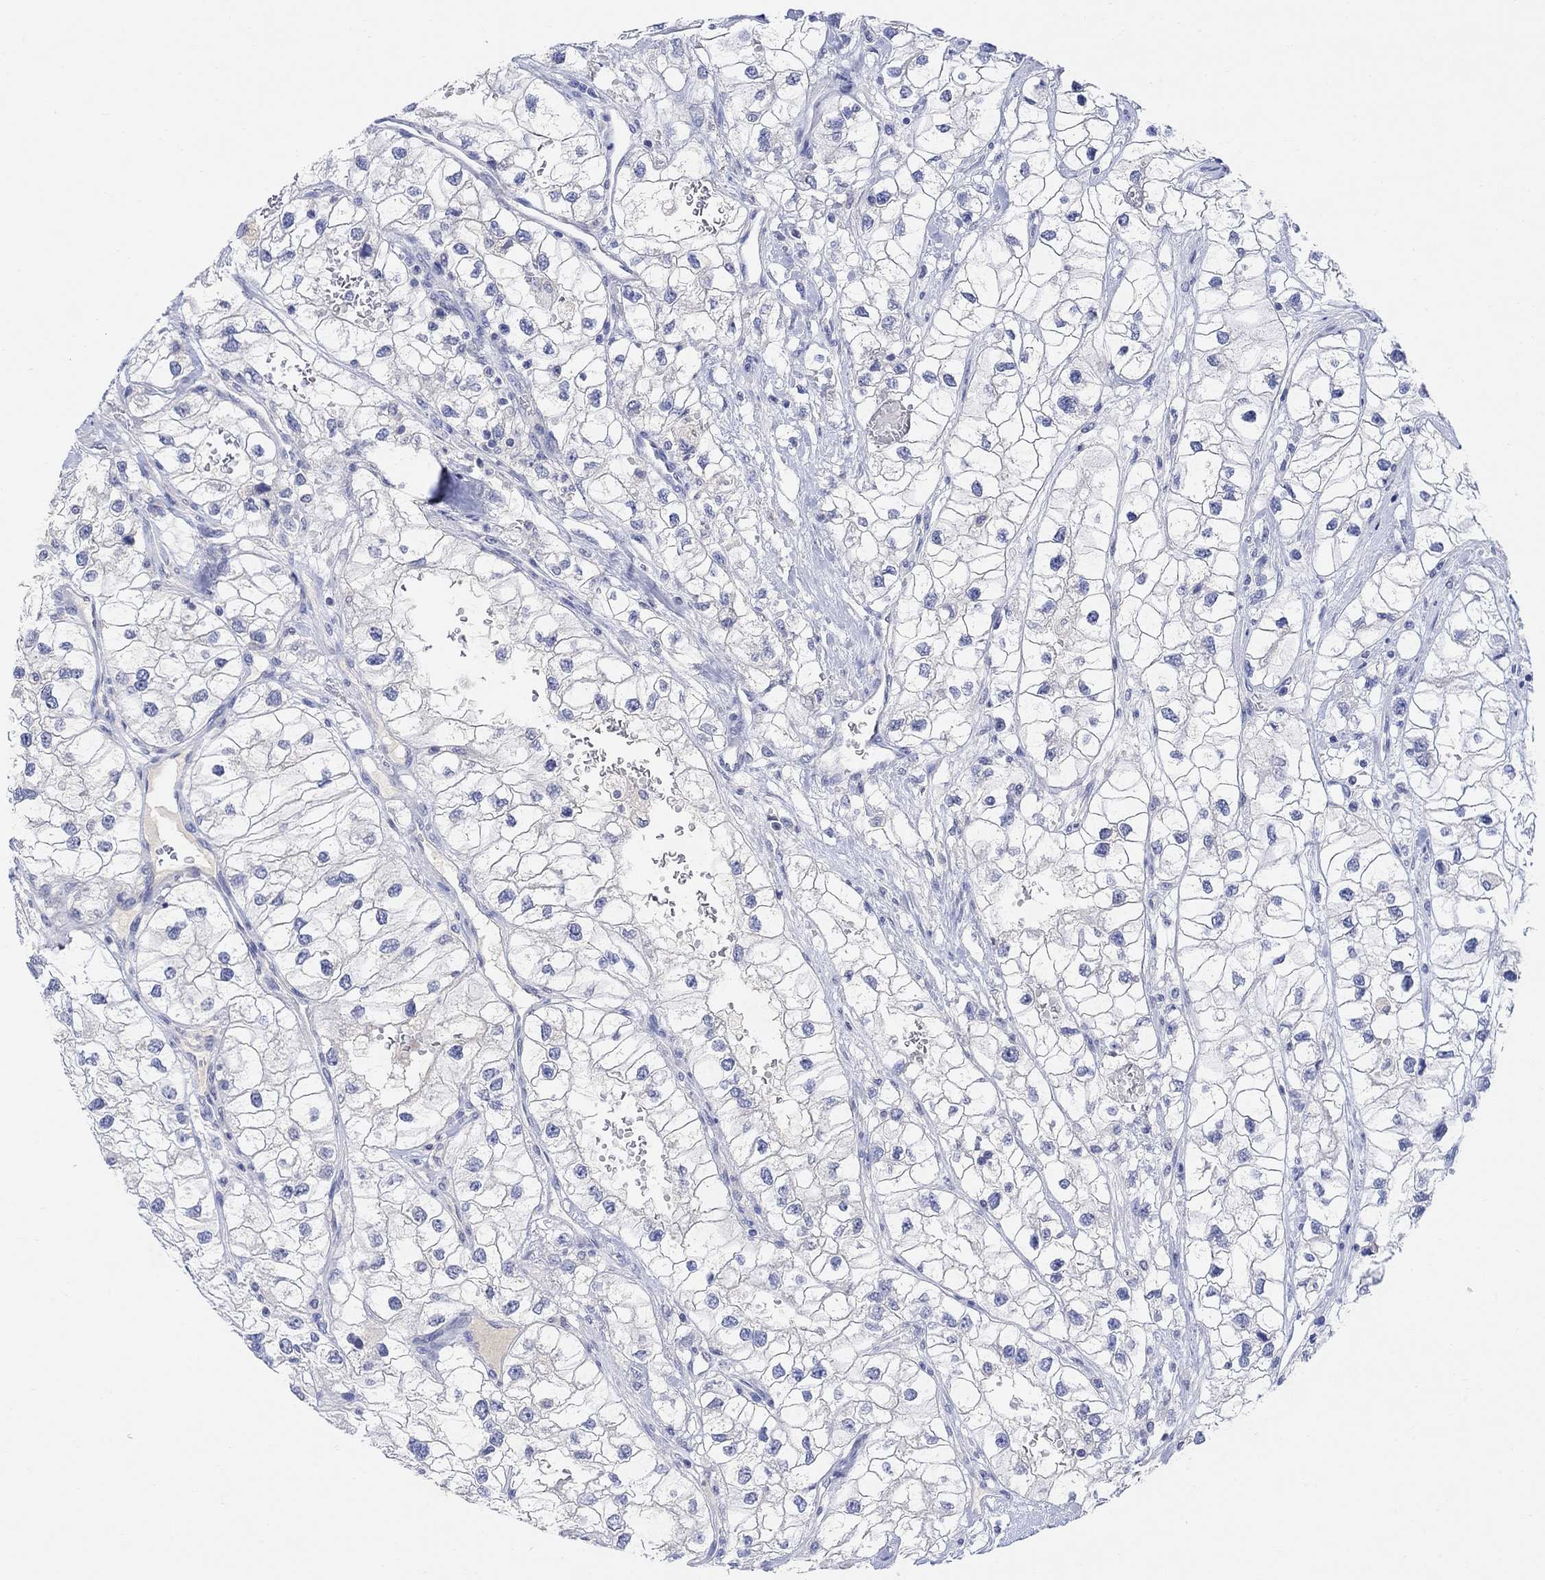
{"staining": {"intensity": "negative", "quantity": "none", "location": "none"}, "tissue": "renal cancer", "cell_type": "Tumor cells", "image_type": "cancer", "snomed": [{"axis": "morphology", "description": "Adenocarcinoma, NOS"}, {"axis": "topography", "description": "Kidney"}], "caption": "Immunohistochemistry (IHC) photomicrograph of renal adenocarcinoma stained for a protein (brown), which displays no expression in tumor cells. (Brightfield microscopy of DAB (3,3'-diaminobenzidine) IHC at high magnification).", "gene": "TYR", "patient": {"sex": "male", "age": 59}}